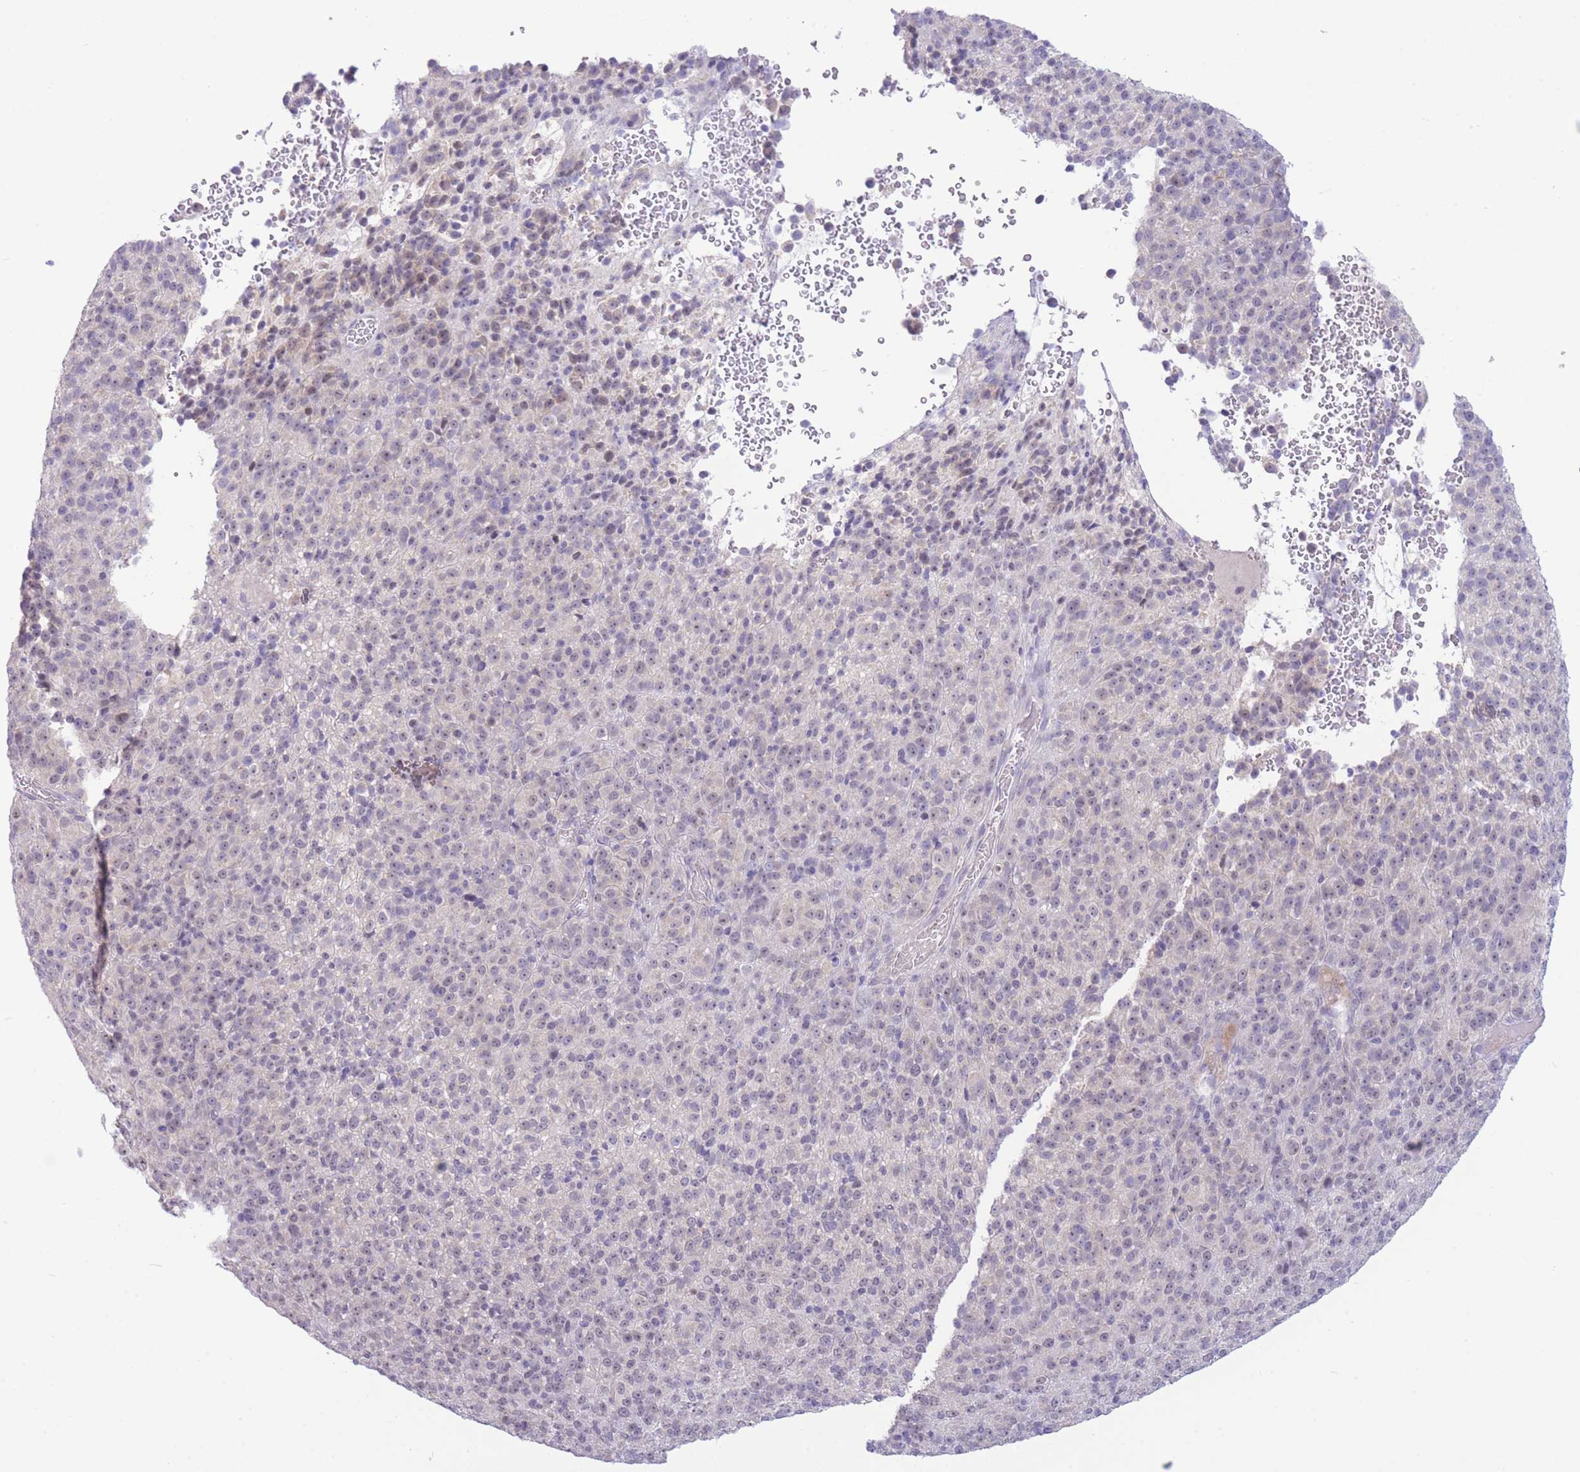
{"staining": {"intensity": "negative", "quantity": "none", "location": "none"}, "tissue": "melanoma", "cell_type": "Tumor cells", "image_type": "cancer", "snomed": [{"axis": "morphology", "description": "Malignant melanoma, Metastatic site"}, {"axis": "topography", "description": "Brain"}], "caption": "Melanoma was stained to show a protein in brown. There is no significant positivity in tumor cells.", "gene": "FBXO46", "patient": {"sex": "female", "age": 56}}